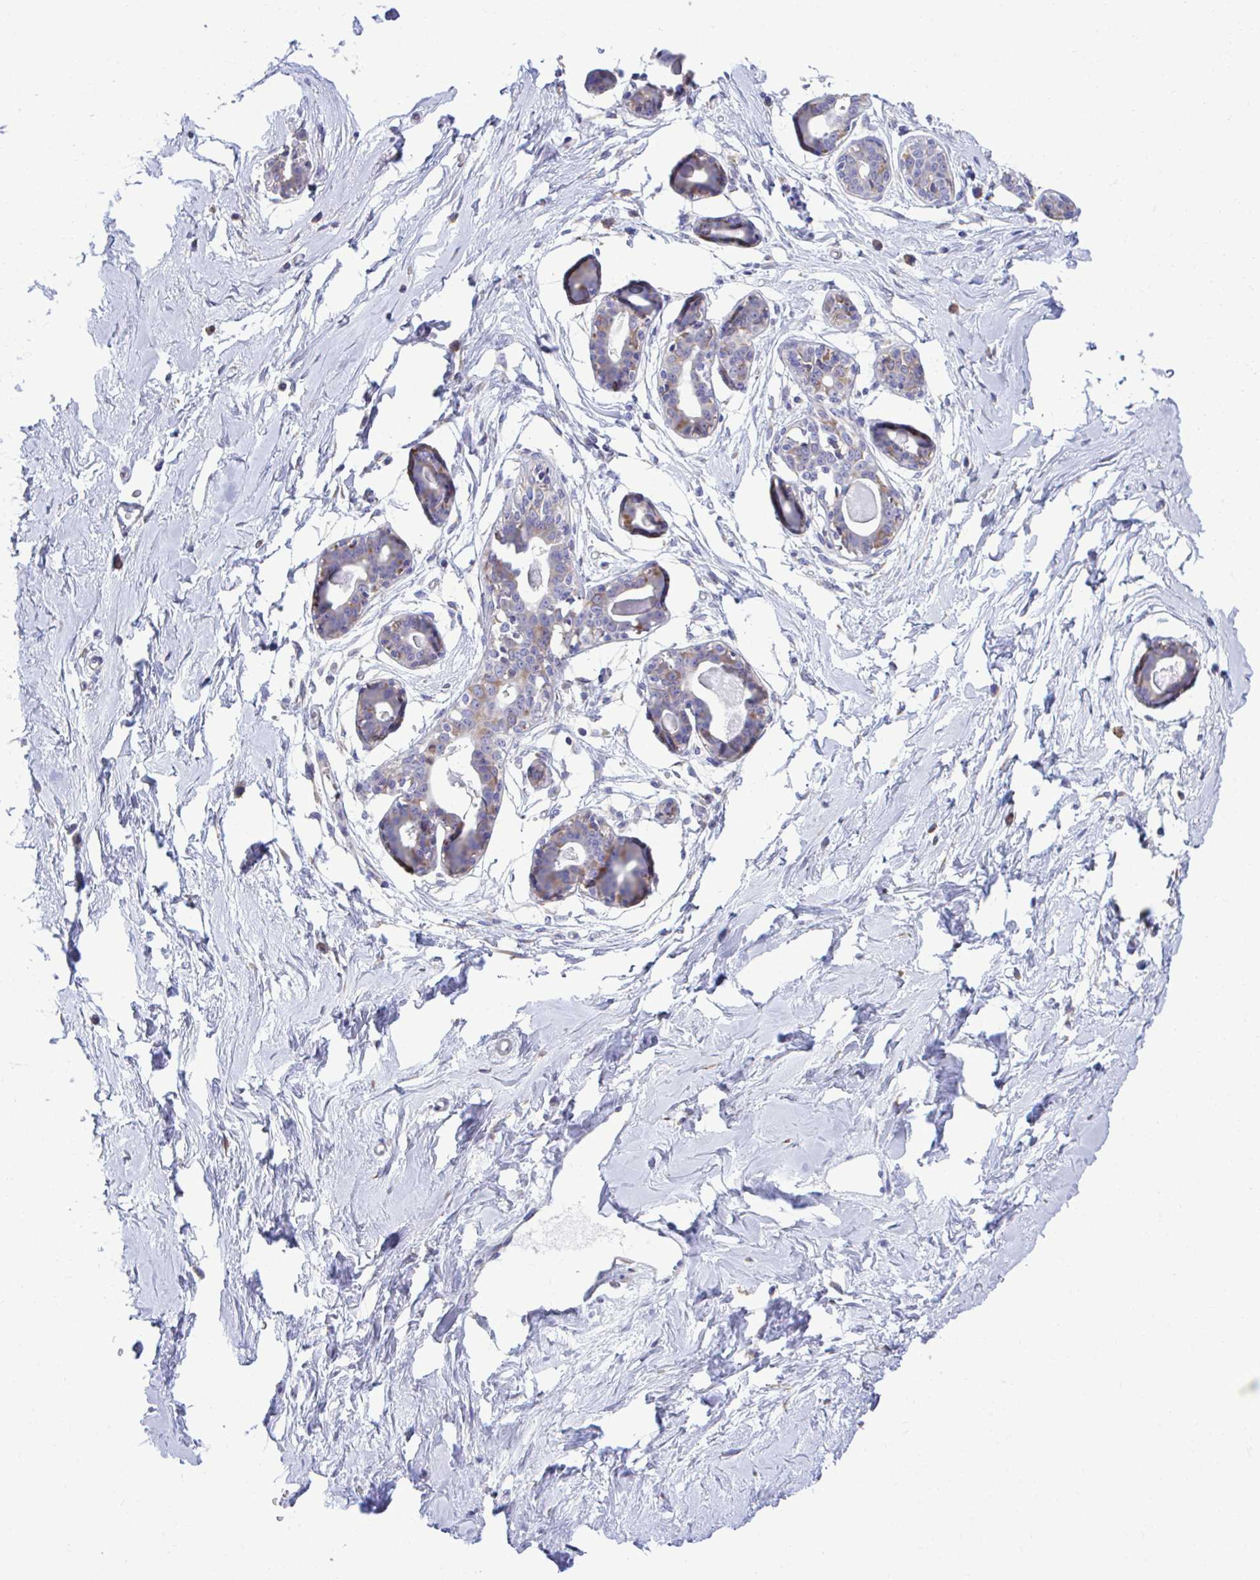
{"staining": {"intensity": "negative", "quantity": "none", "location": "none"}, "tissue": "breast", "cell_type": "Adipocytes", "image_type": "normal", "snomed": [{"axis": "morphology", "description": "Normal tissue, NOS"}, {"axis": "topography", "description": "Breast"}], "caption": "A high-resolution image shows immunohistochemistry (IHC) staining of benign breast, which exhibits no significant positivity in adipocytes. The staining was performed using DAB to visualize the protein expression in brown, while the nuclei were stained in blue with hematoxylin (Magnification: 20x).", "gene": "PIGK", "patient": {"sex": "female", "age": 45}}